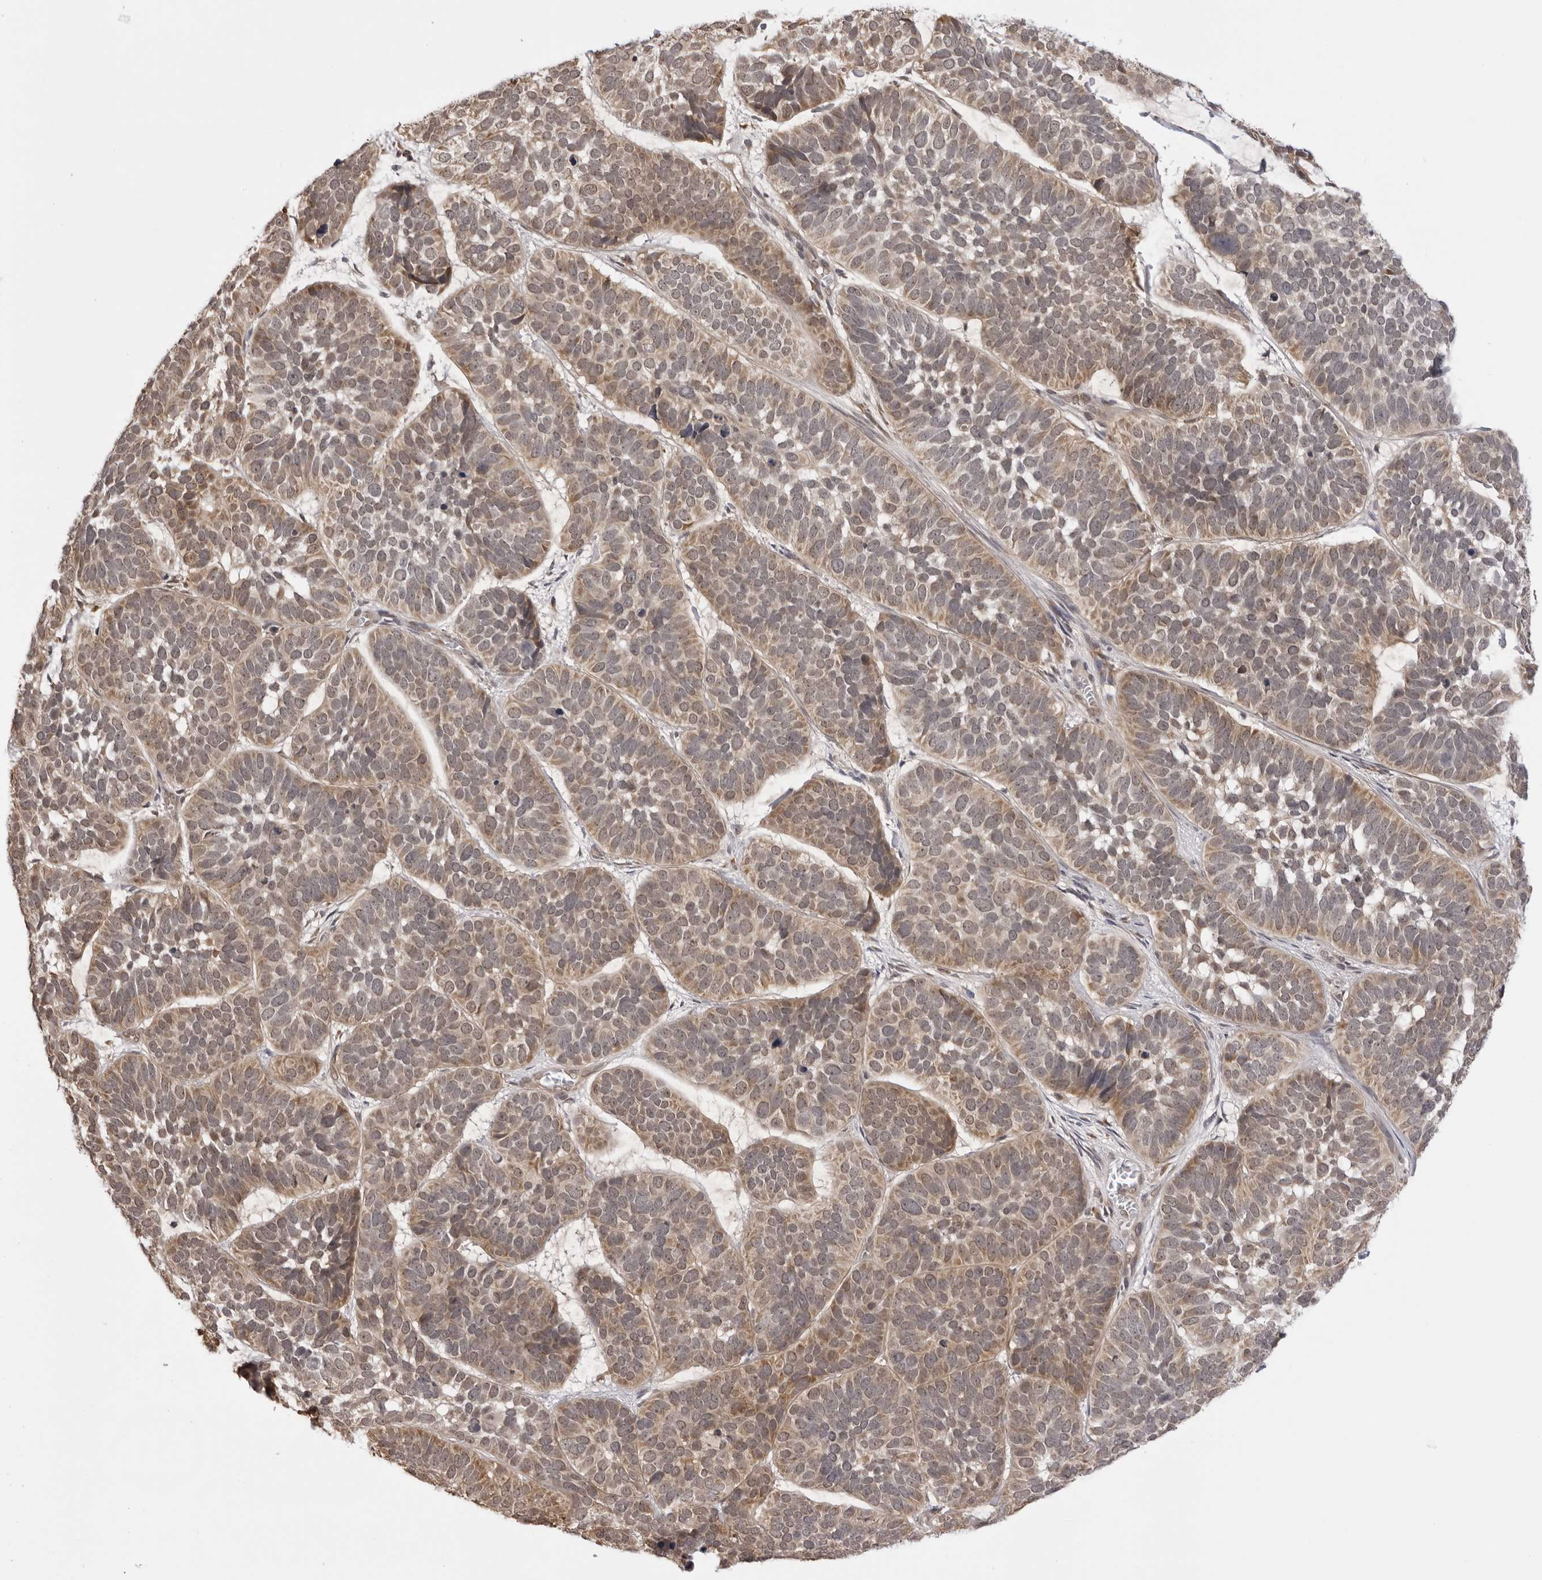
{"staining": {"intensity": "moderate", "quantity": ">75%", "location": "cytoplasmic/membranous"}, "tissue": "skin cancer", "cell_type": "Tumor cells", "image_type": "cancer", "snomed": [{"axis": "morphology", "description": "Basal cell carcinoma"}, {"axis": "topography", "description": "Skin"}], "caption": "Protein expression analysis of human skin basal cell carcinoma reveals moderate cytoplasmic/membranous positivity in approximately >75% of tumor cells.", "gene": "ZC3H11A", "patient": {"sex": "male", "age": 62}}